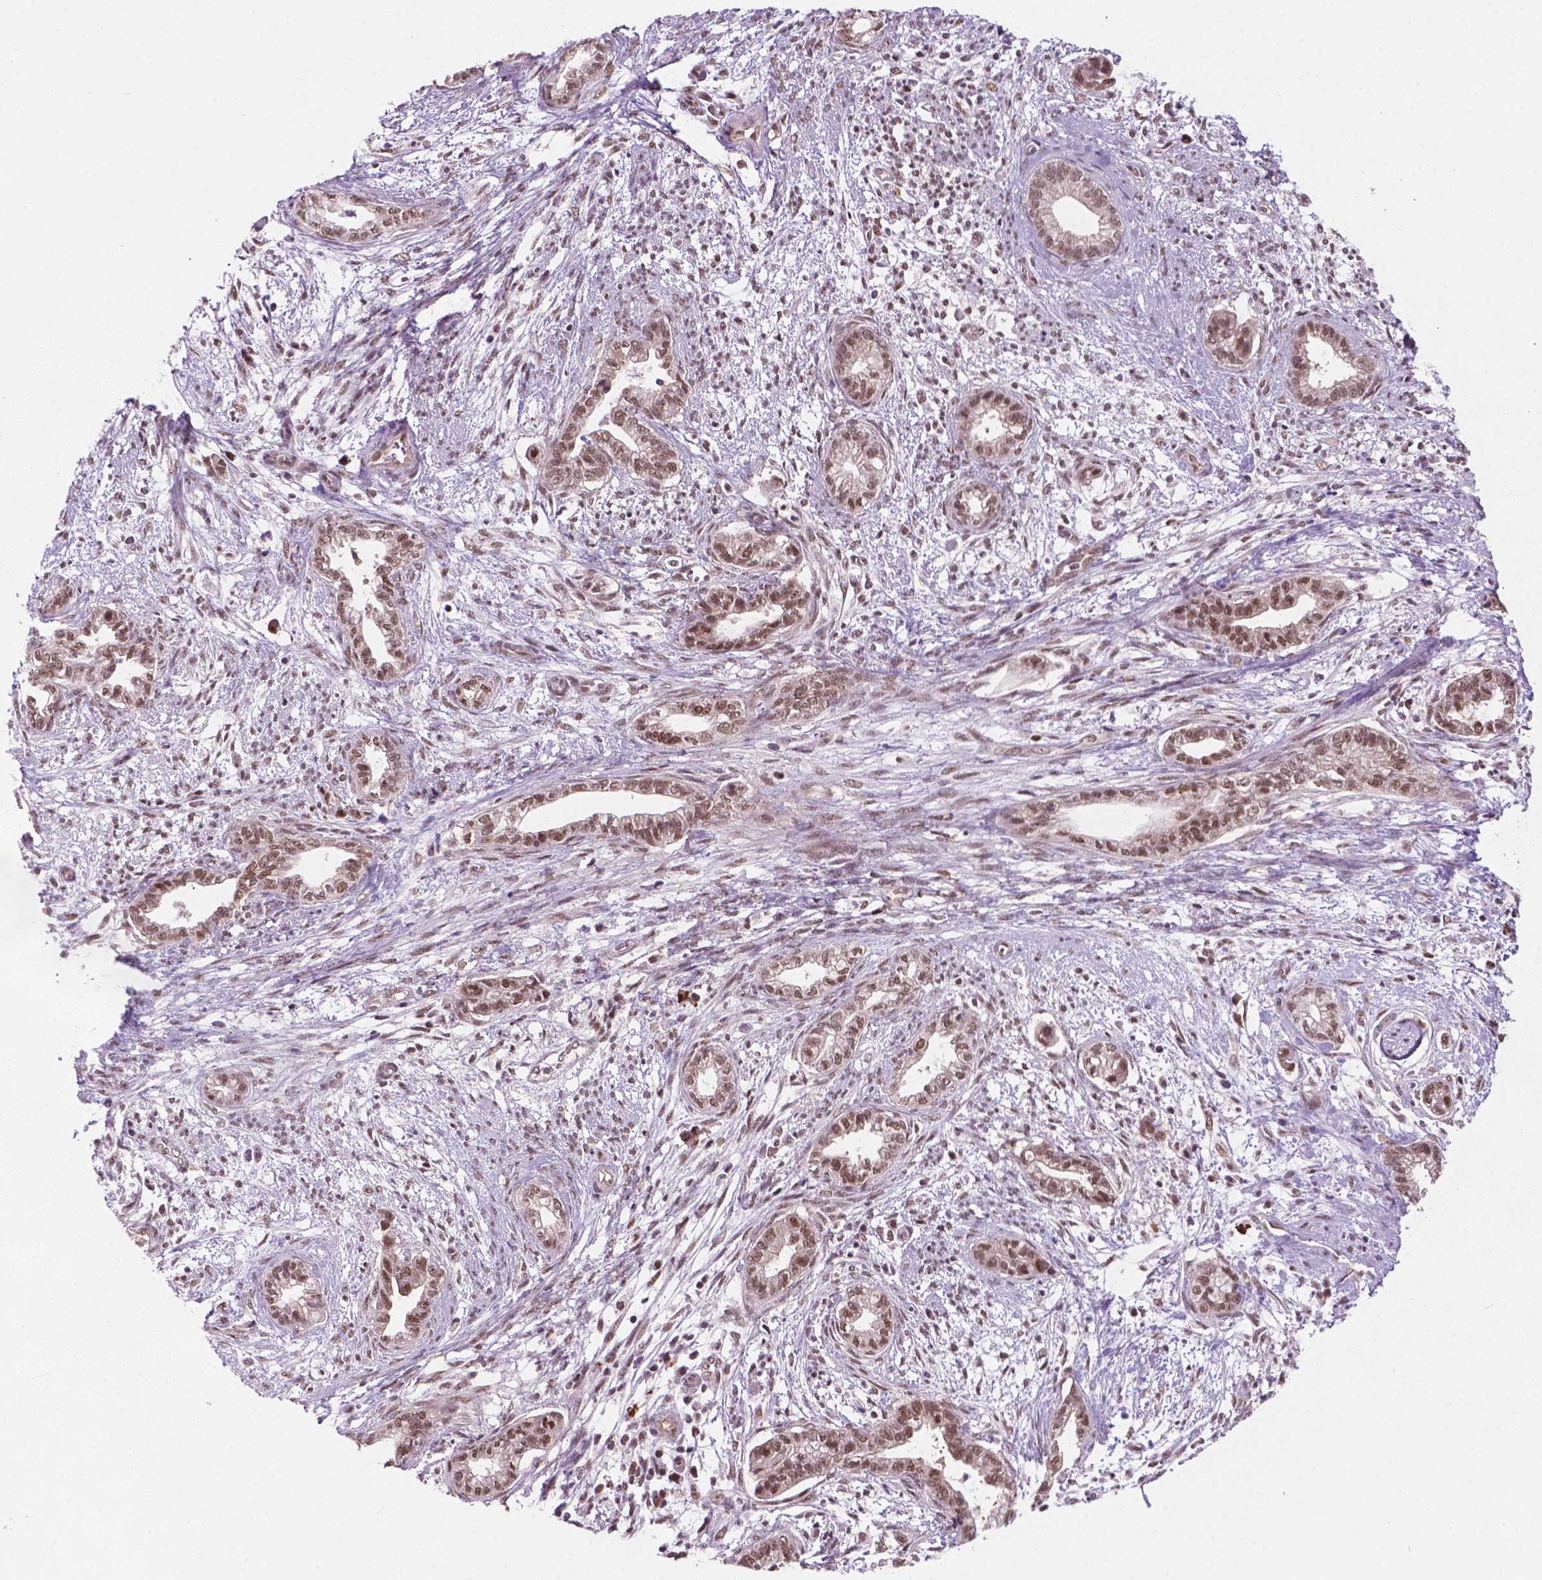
{"staining": {"intensity": "moderate", "quantity": ">75%", "location": "nuclear"}, "tissue": "cervical cancer", "cell_type": "Tumor cells", "image_type": "cancer", "snomed": [{"axis": "morphology", "description": "Adenocarcinoma, NOS"}, {"axis": "topography", "description": "Cervix"}], "caption": "Cervical cancer (adenocarcinoma) stained for a protein (brown) exhibits moderate nuclear positive expression in about >75% of tumor cells.", "gene": "PHAX", "patient": {"sex": "female", "age": 62}}